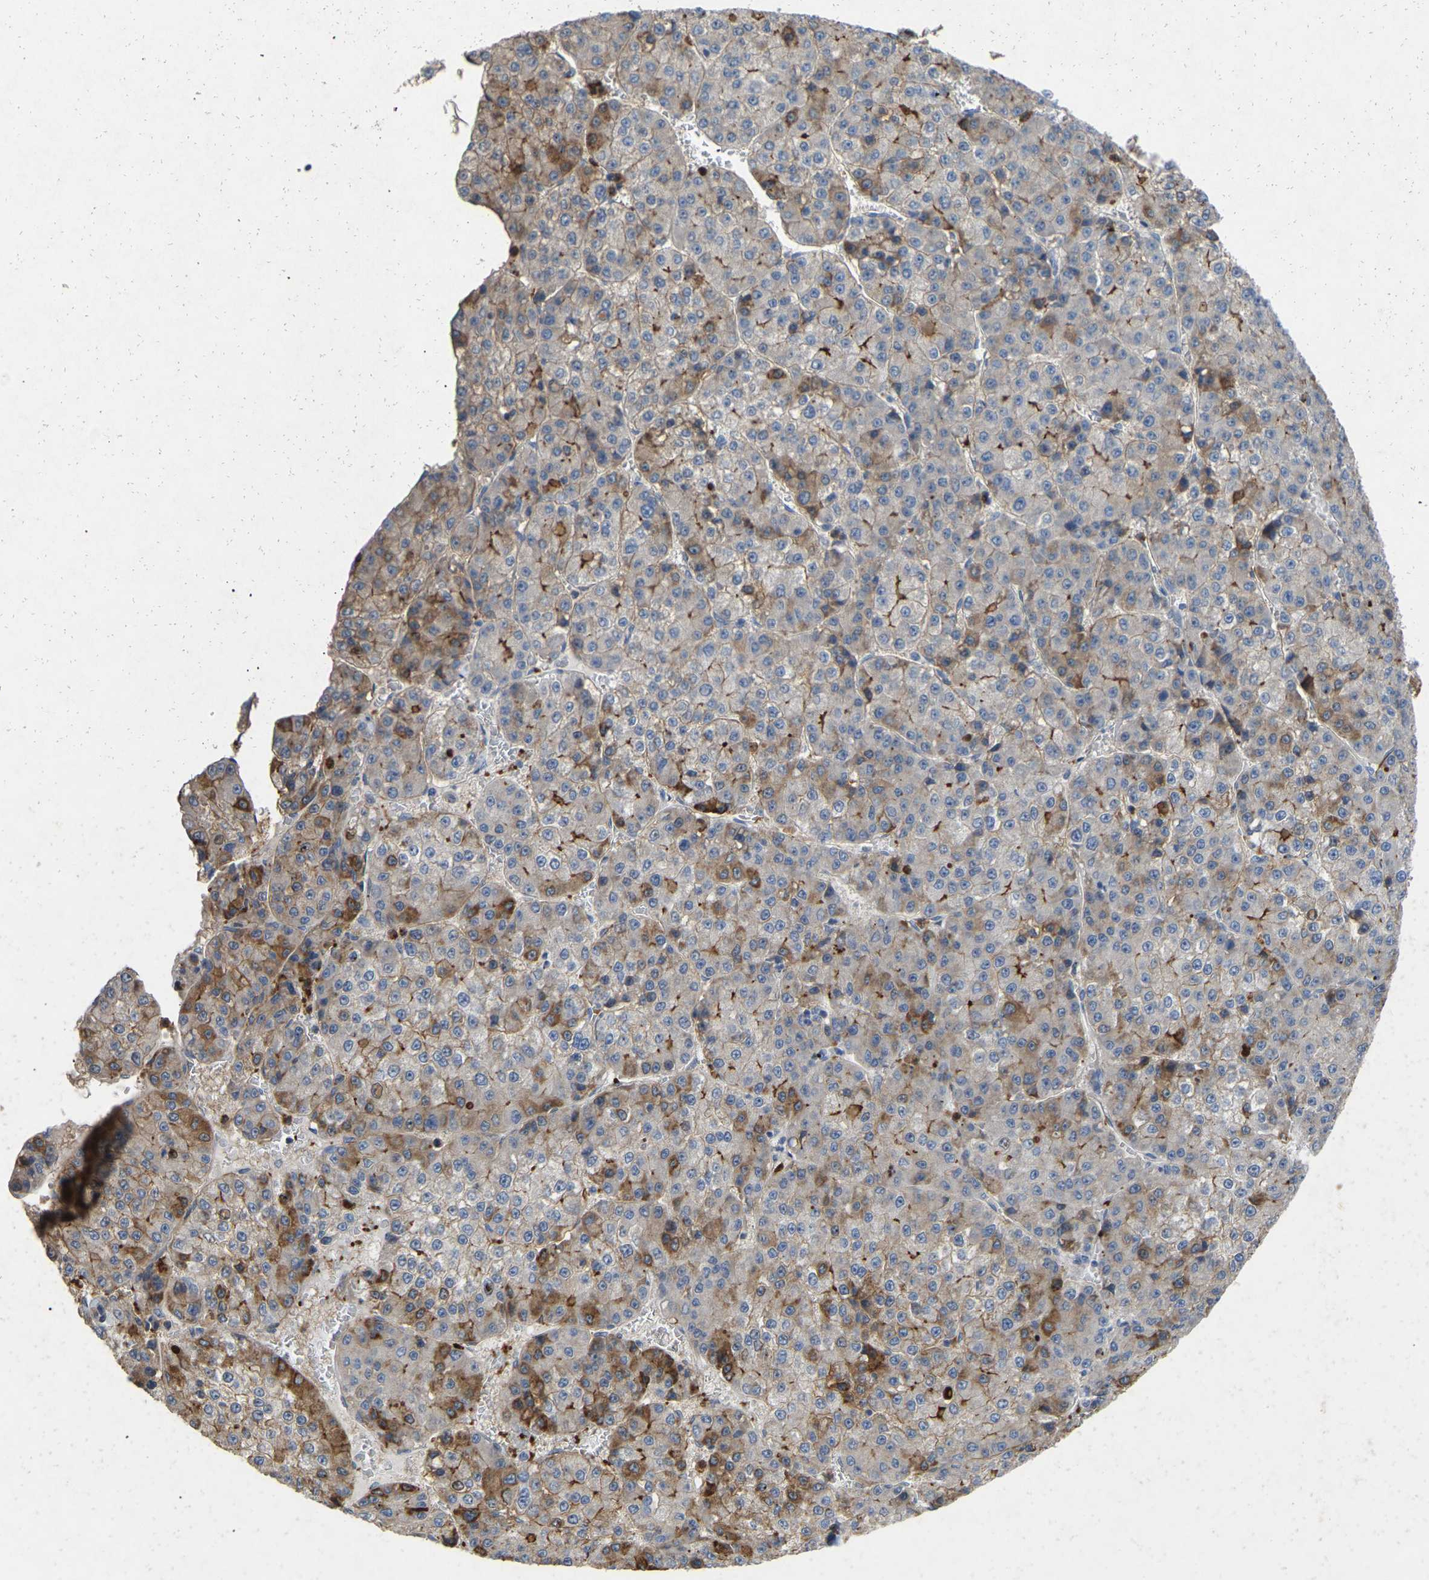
{"staining": {"intensity": "moderate", "quantity": "<25%", "location": "cytoplasmic/membranous"}, "tissue": "liver cancer", "cell_type": "Tumor cells", "image_type": "cancer", "snomed": [{"axis": "morphology", "description": "Carcinoma, Hepatocellular, NOS"}, {"axis": "topography", "description": "Liver"}], "caption": "IHC (DAB (3,3'-diaminobenzidine)) staining of human hepatocellular carcinoma (liver) demonstrates moderate cytoplasmic/membranous protein positivity in approximately <25% of tumor cells.", "gene": "RHEB", "patient": {"sex": "female", "age": 73}}